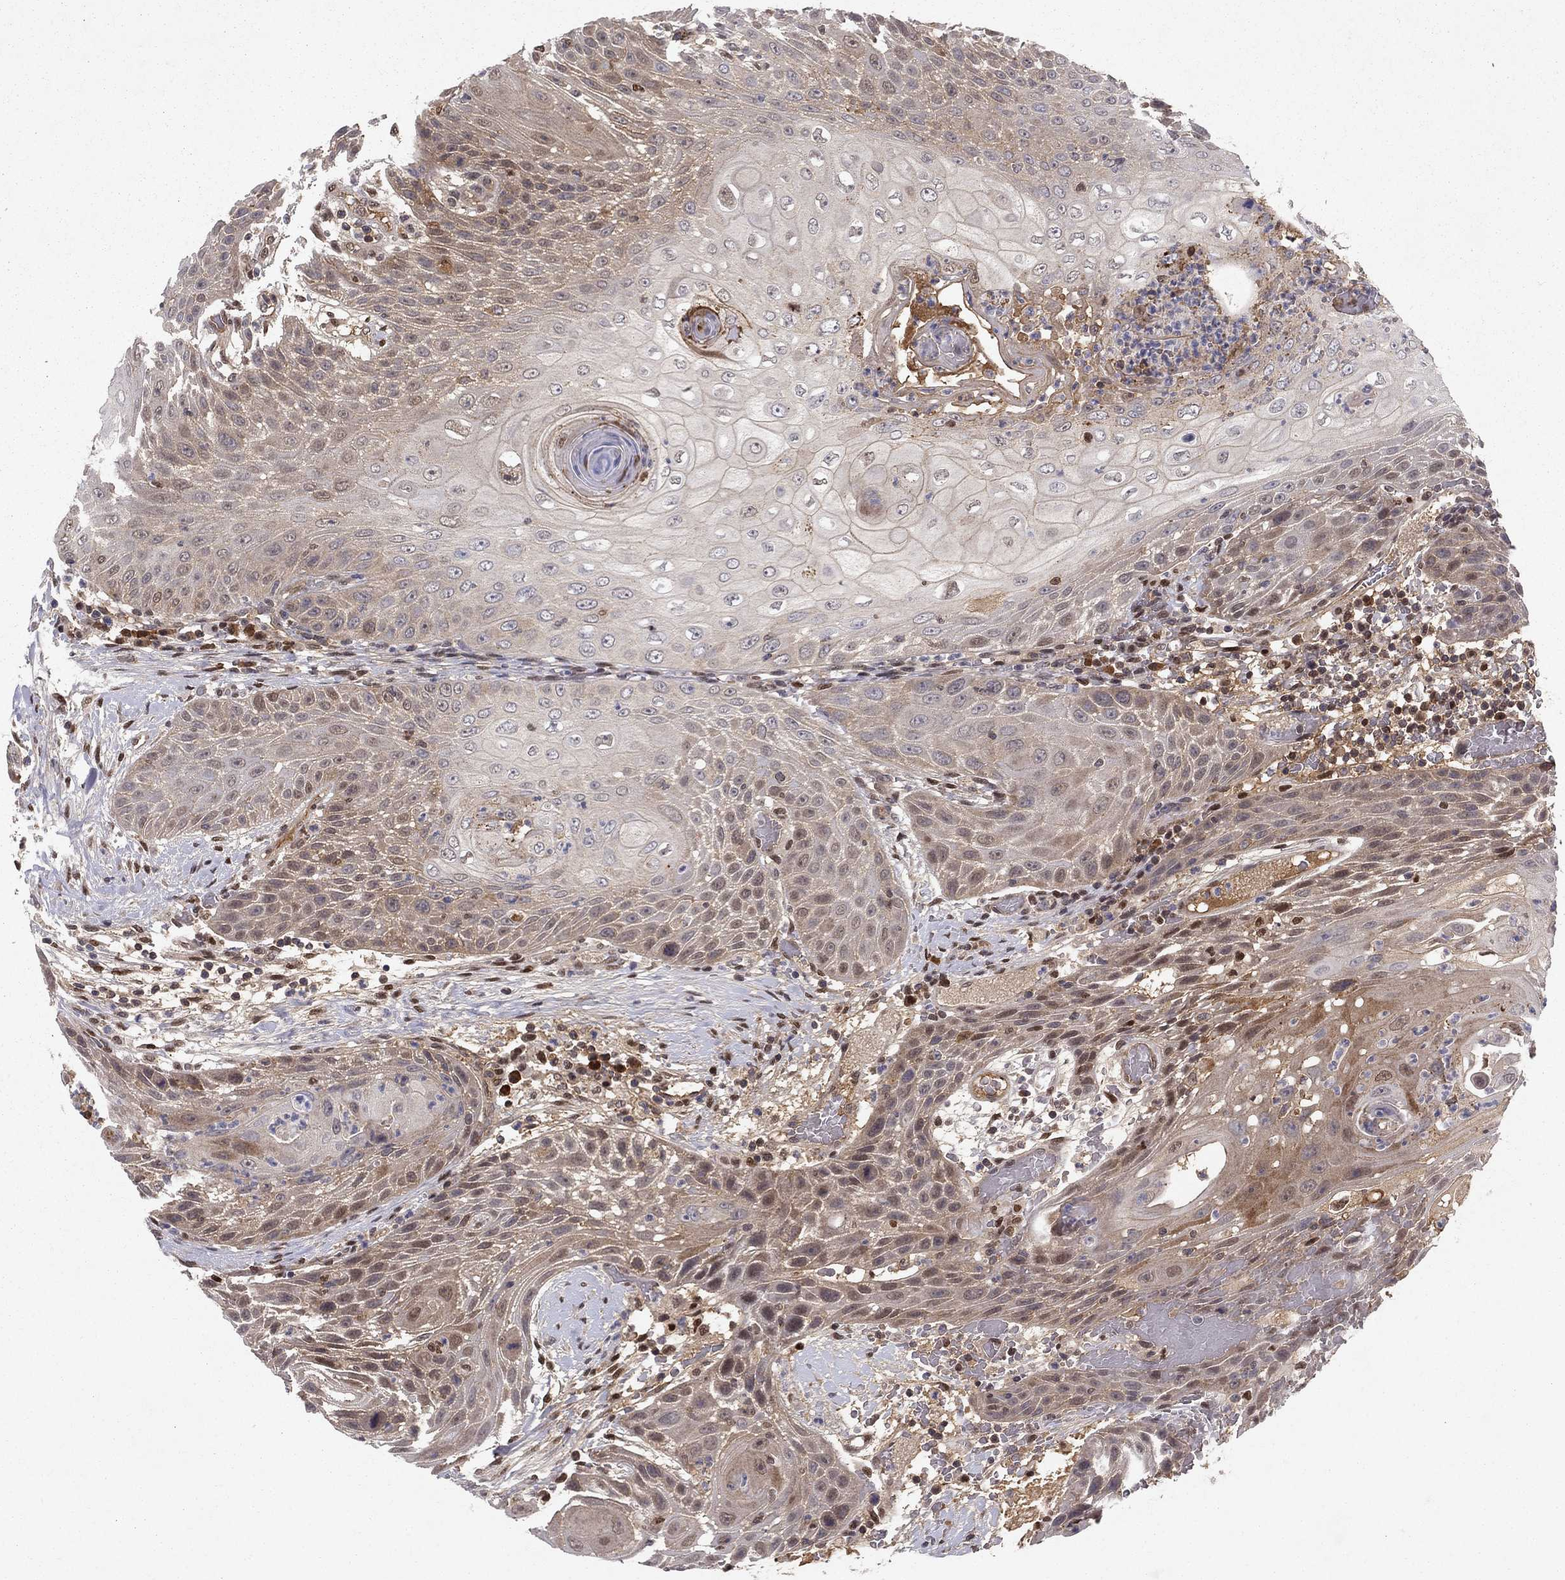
{"staining": {"intensity": "moderate", "quantity": "<25%", "location": "cytoplasmic/membranous"}, "tissue": "head and neck cancer", "cell_type": "Tumor cells", "image_type": "cancer", "snomed": [{"axis": "morphology", "description": "Squamous cell carcinoma, NOS"}, {"axis": "topography", "description": "Head-Neck"}], "caption": "Human head and neck cancer stained for a protein (brown) displays moderate cytoplasmic/membranous positive expression in about <25% of tumor cells.", "gene": "CRTC1", "patient": {"sex": "male", "age": 69}}